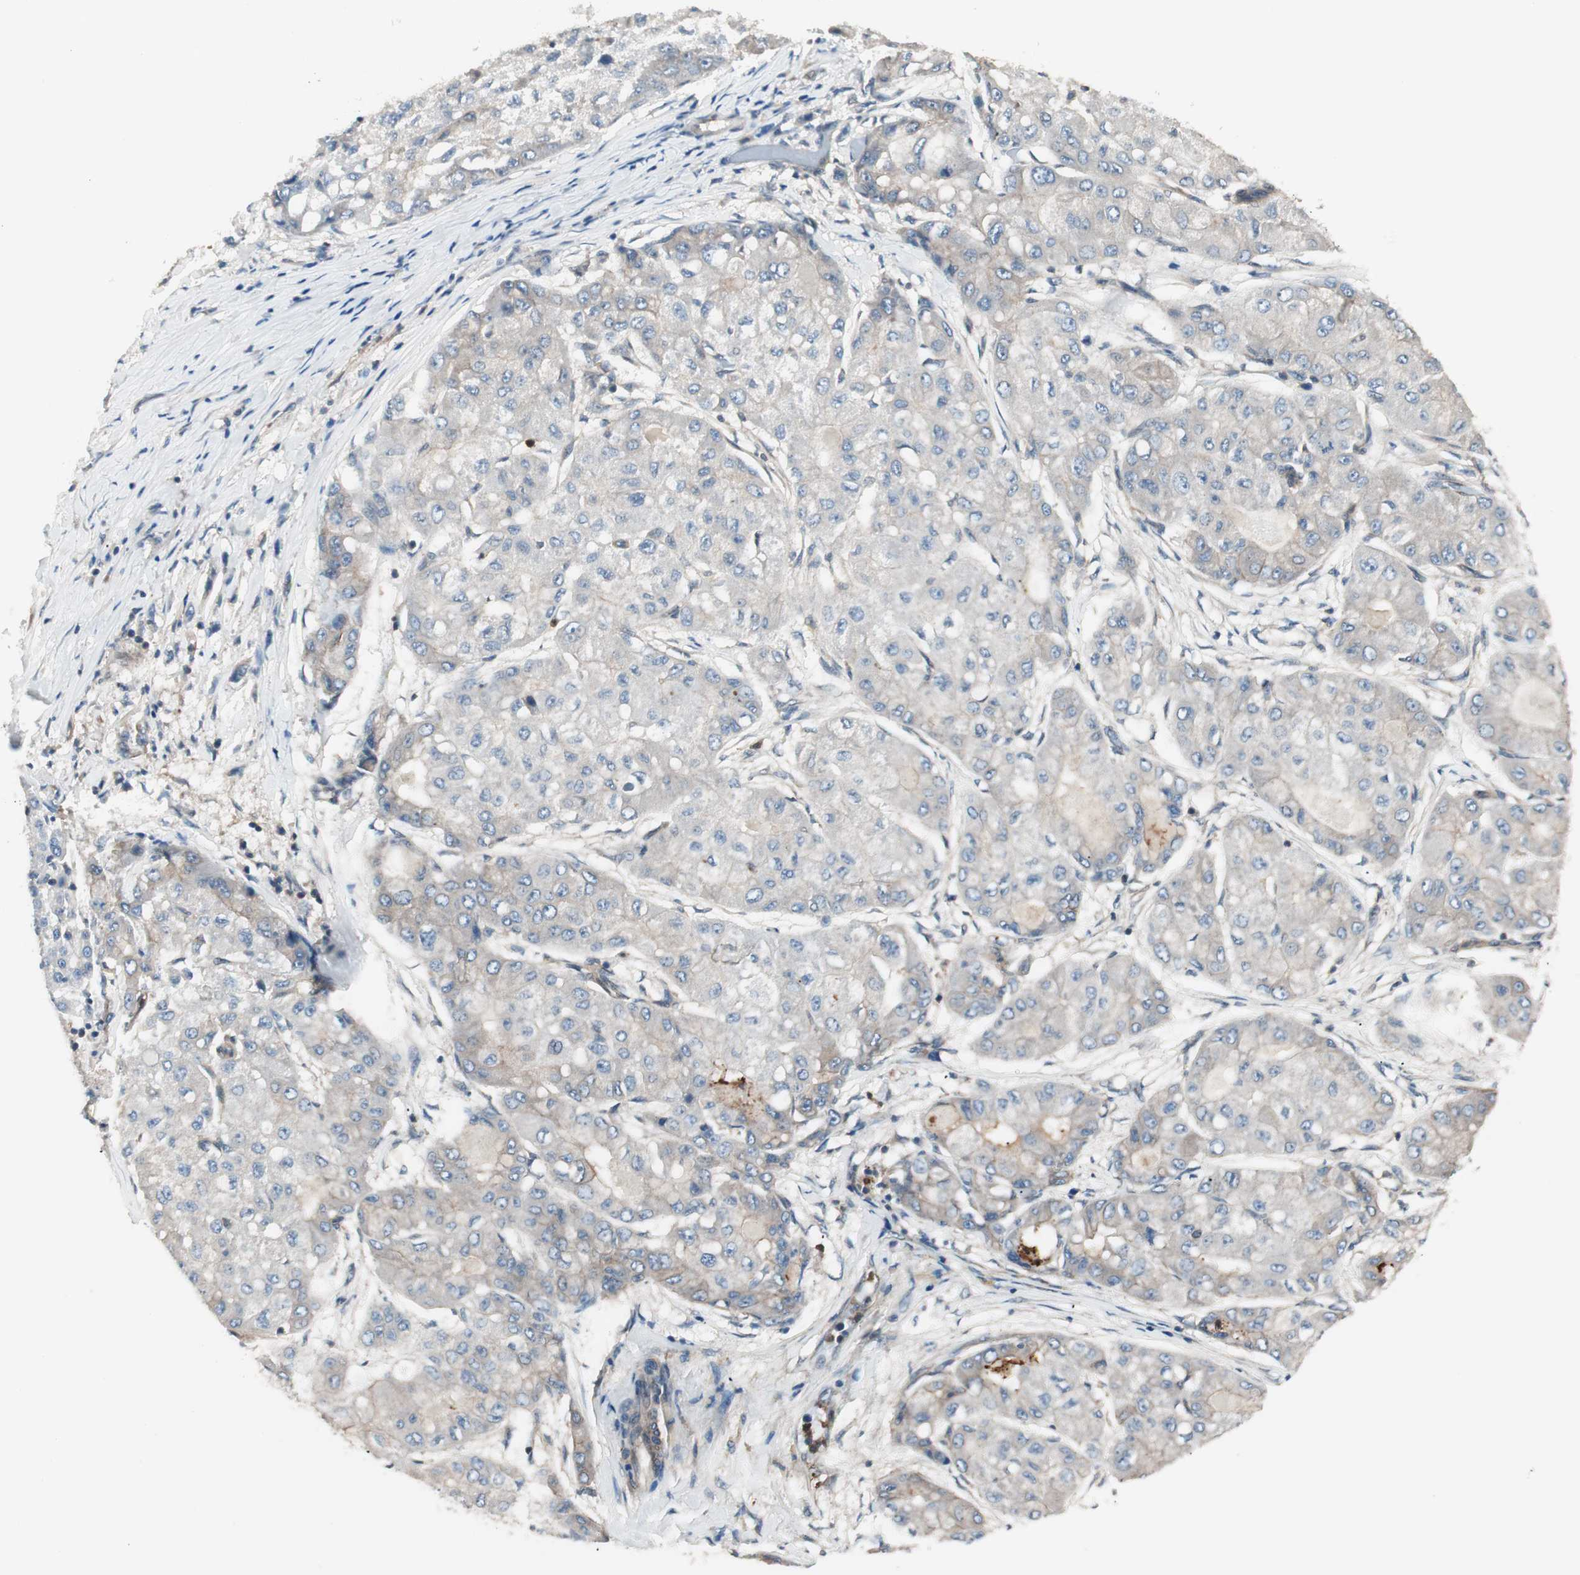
{"staining": {"intensity": "weak", "quantity": "25%-75%", "location": "cytoplasmic/membranous"}, "tissue": "liver cancer", "cell_type": "Tumor cells", "image_type": "cancer", "snomed": [{"axis": "morphology", "description": "Carcinoma, Hepatocellular, NOS"}, {"axis": "topography", "description": "Liver"}], "caption": "Weak cytoplasmic/membranous positivity for a protein is present in approximately 25%-75% of tumor cells of liver hepatocellular carcinoma using IHC.", "gene": "TSG101", "patient": {"sex": "male", "age": 80}}